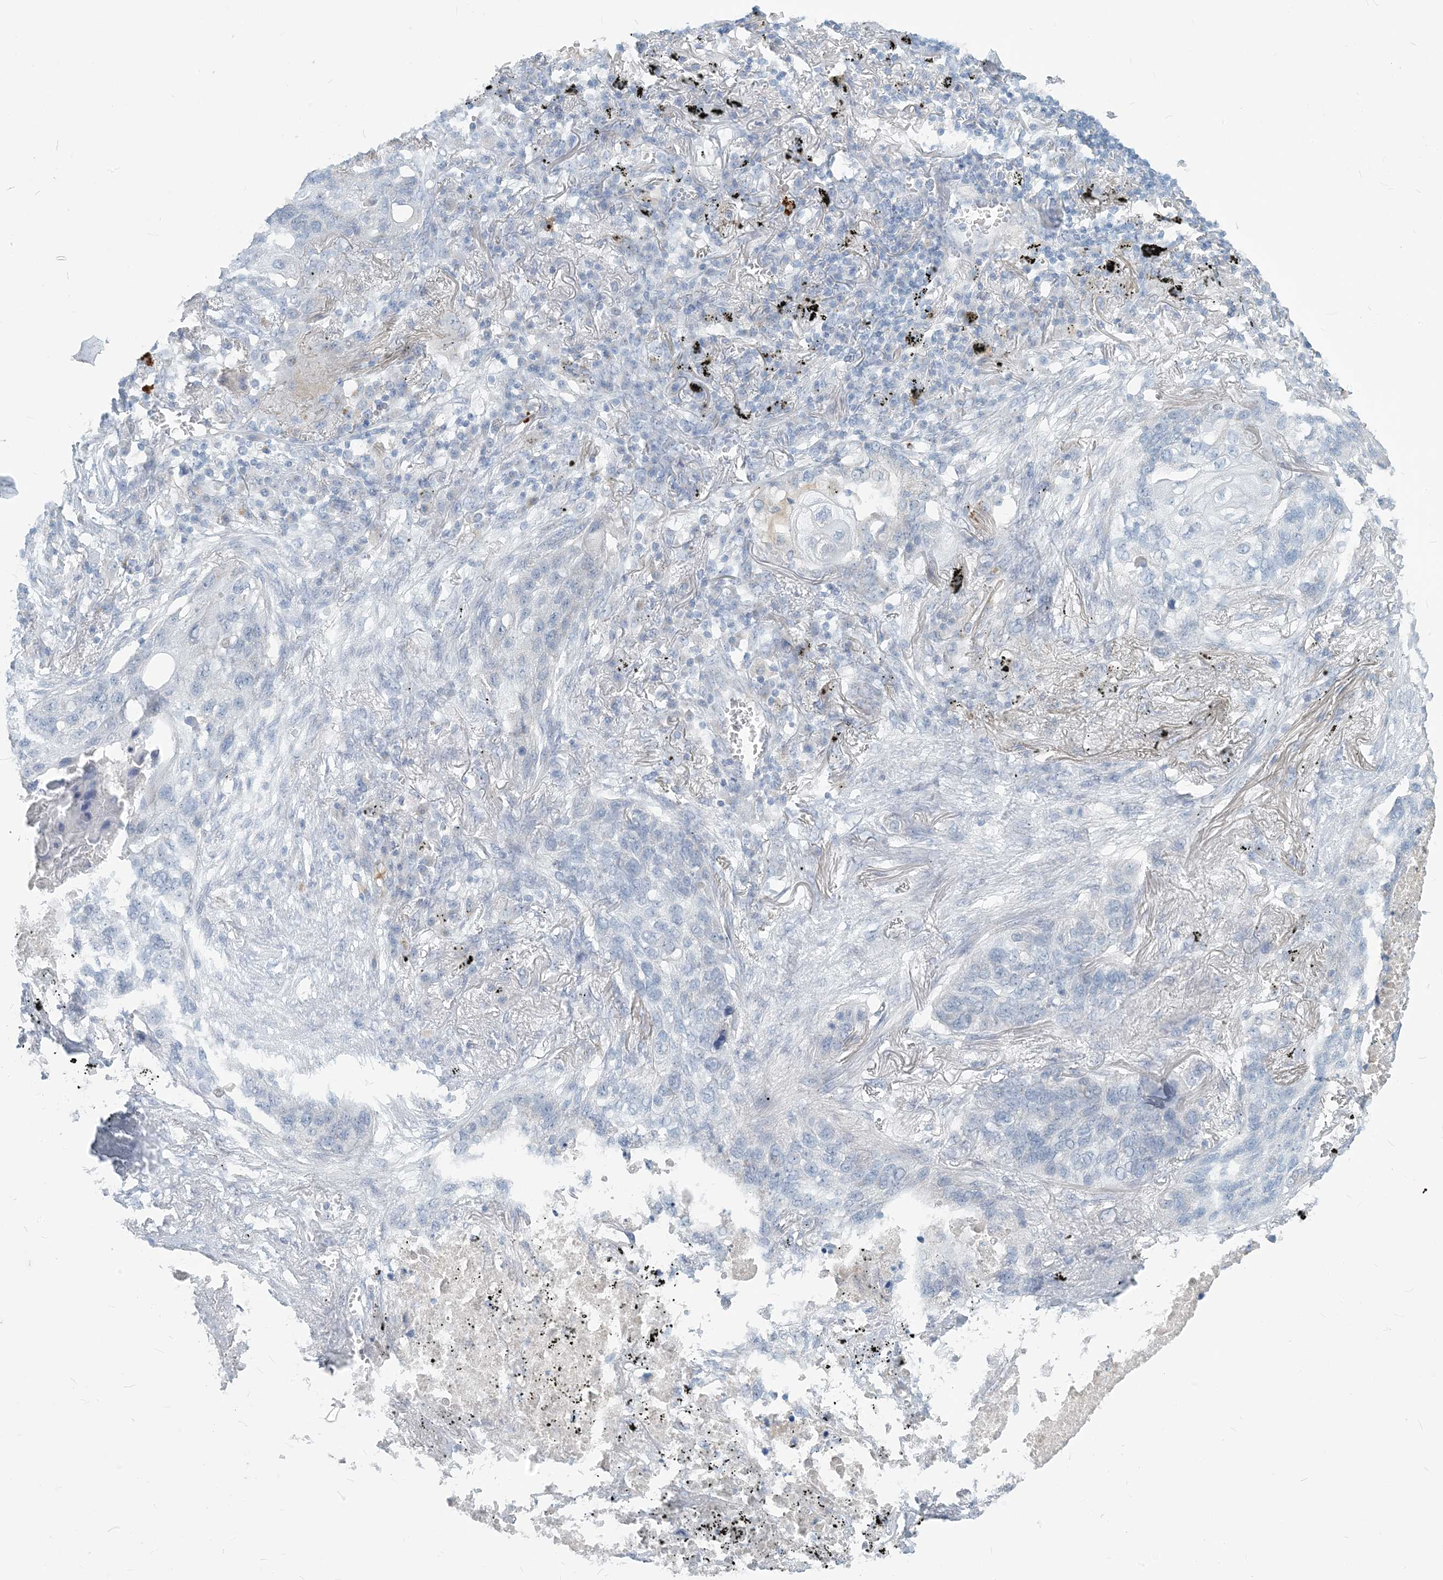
{"staining": {"intensity": "negative", "quantity": "none", "location": "none"}, "tissue": "lung cancer", "cell_type": "Tumor cells", "image_type": "cancer", "snomed": [{"axis": "morphology", "description": "Squamous cell carcinoma, NOS"}, {"axis": "topography", "description": "Lung"}], "caption": "This is an immunohistochemistry (IHC) image of human lung cancer (squamous cell carcinoma). There is no staining in tumor cells.", "gene": "SCML1", "patient": {"sex": "female", "age": 63}}